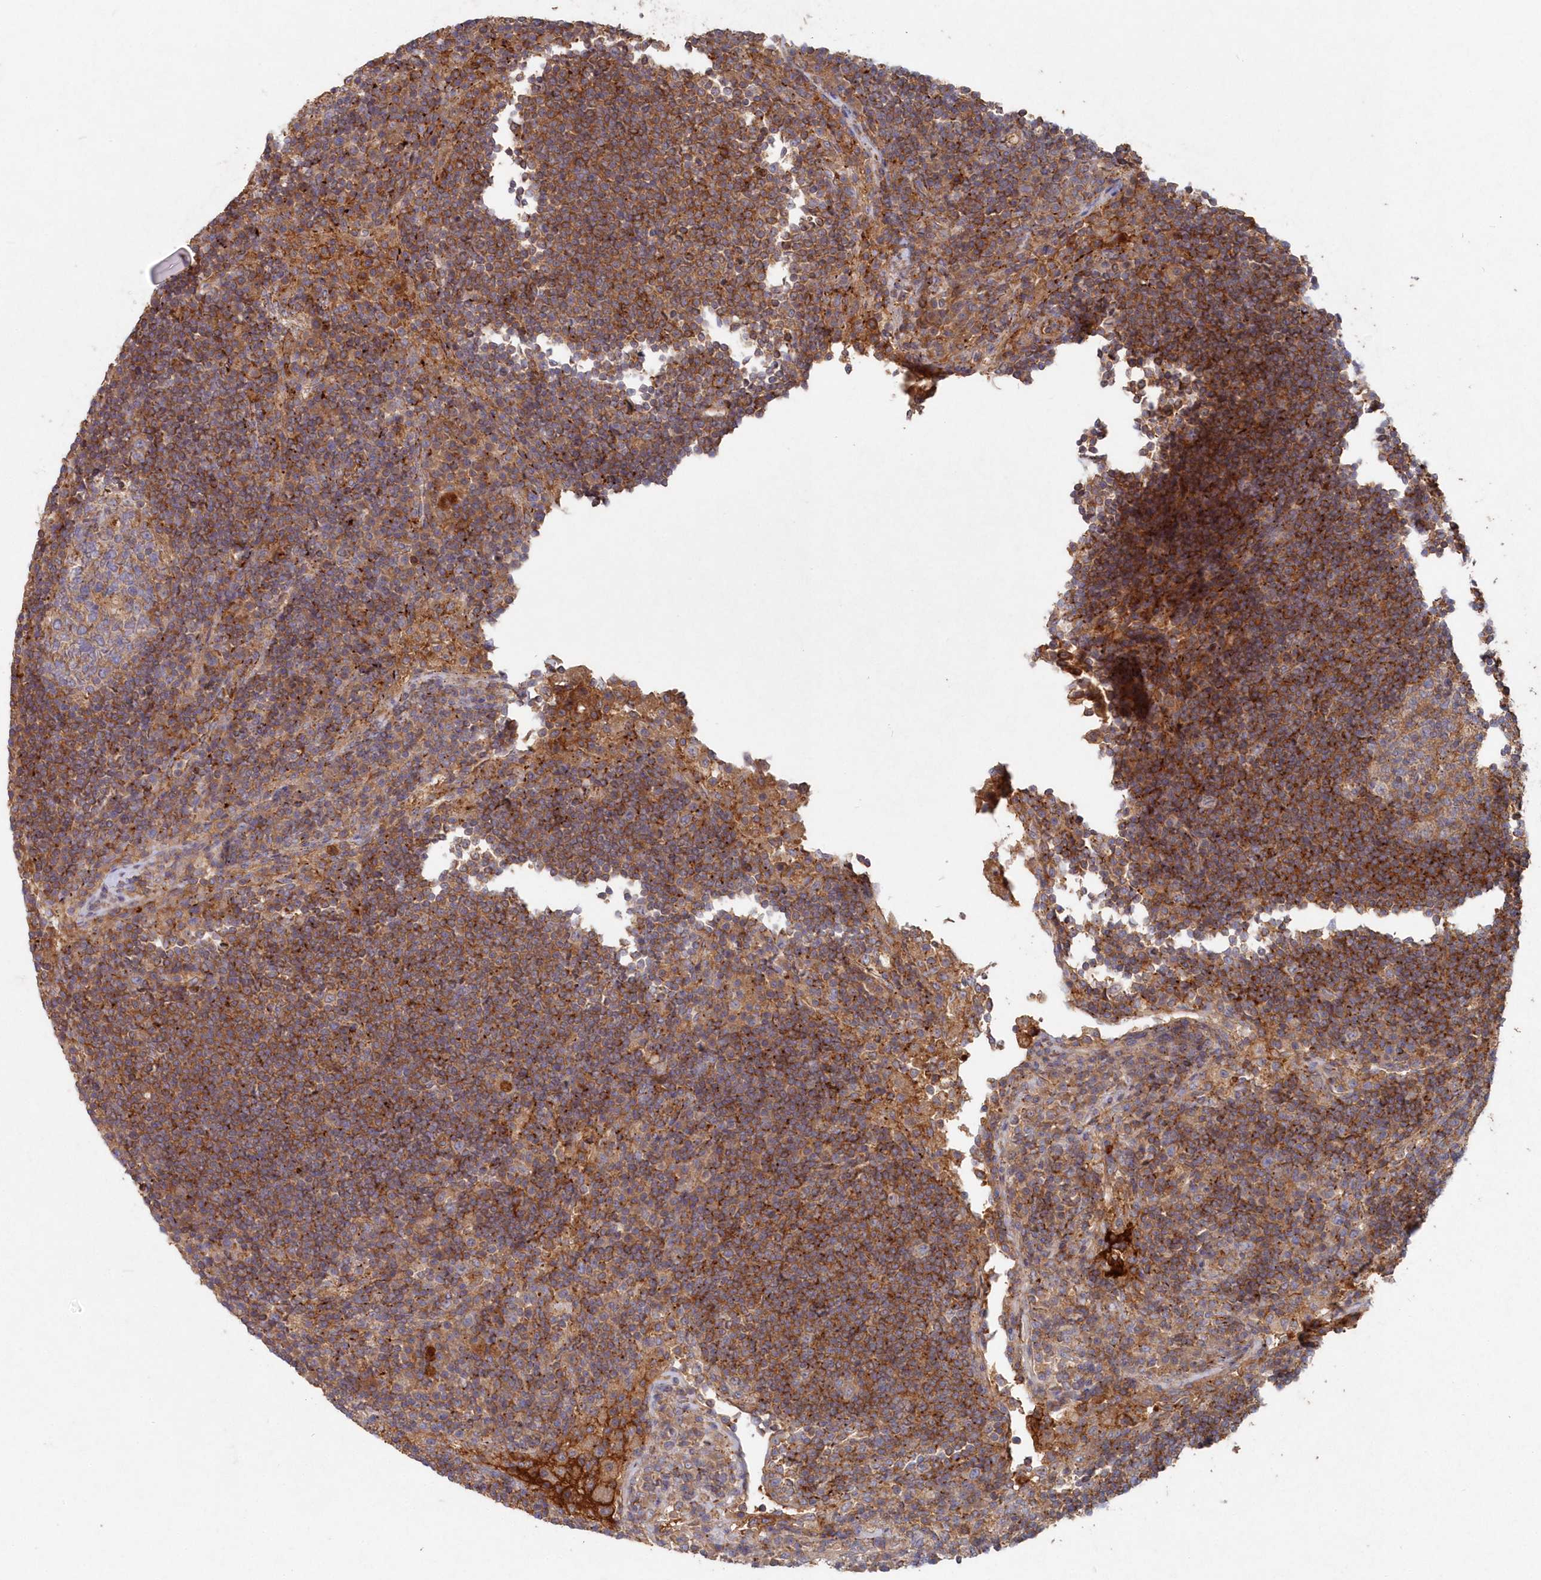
{"staining": {"intensity": "weak", "quantity": "<25%", "location": "cytoplasmic/membranous"}, "tissue": "lymph node", "cell_type": "Germinal center cells", "image_type": "normal", "snomed": [{"axis": "morphology", "description": "Normal tissue, NOS"}, {"axis": "topography", "description": "Lymph node"}], "caption": "Germinal center cells show no significant protein positivity in benign lymph node. (Stains: DAB (3,3'-diaminobenzidine) immunohistochemistry (IHC) with hematoxylin counter stain, Microscopy: brightfield microscopy at high magnification).", "gene": "ABHD14B", "patient": {"sex": "female", "age": 53}}